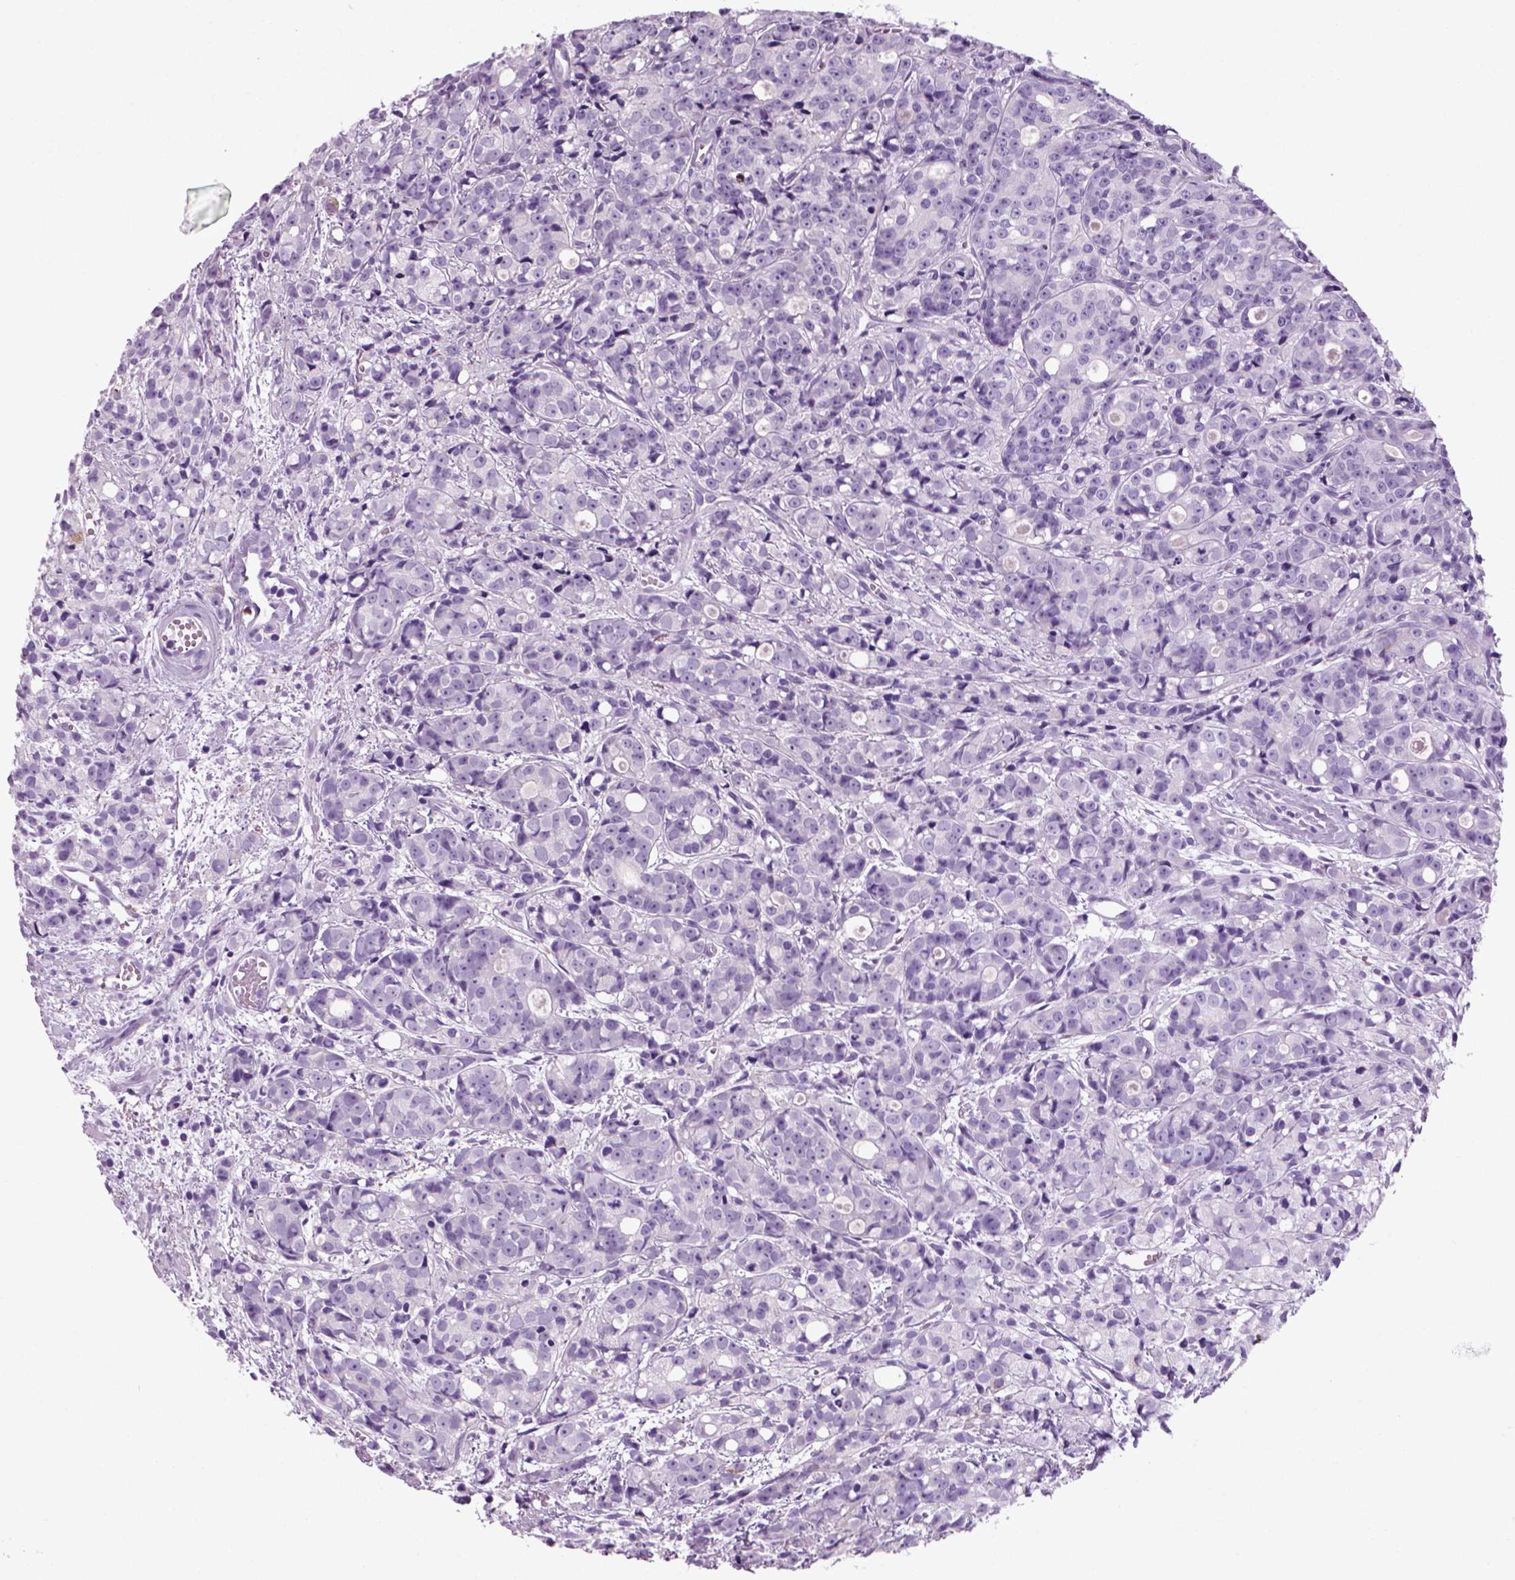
{"staining": {"intensity": "negative", "quantity": "none", "location": "none"}, "tissue": "prostate cancer", "cell_type": "Tumor cells", "image_type": "cancer", "snomed": [{"axis": "morphology", "description": "Adenocarcinoma, Medium grade"}, {"axis": "topography", "description": "Prostate"}], "caption": "Immunohistochemistry (IHC) micrograph of prostate cancer (adenocarcinoma (medium-grade)) stained for a protein (brown), which shows no expression in tumor cells. Nuclei are stained in blue.", "gene": "MZB1", "patient": {"sex": "male", "age": 74}}